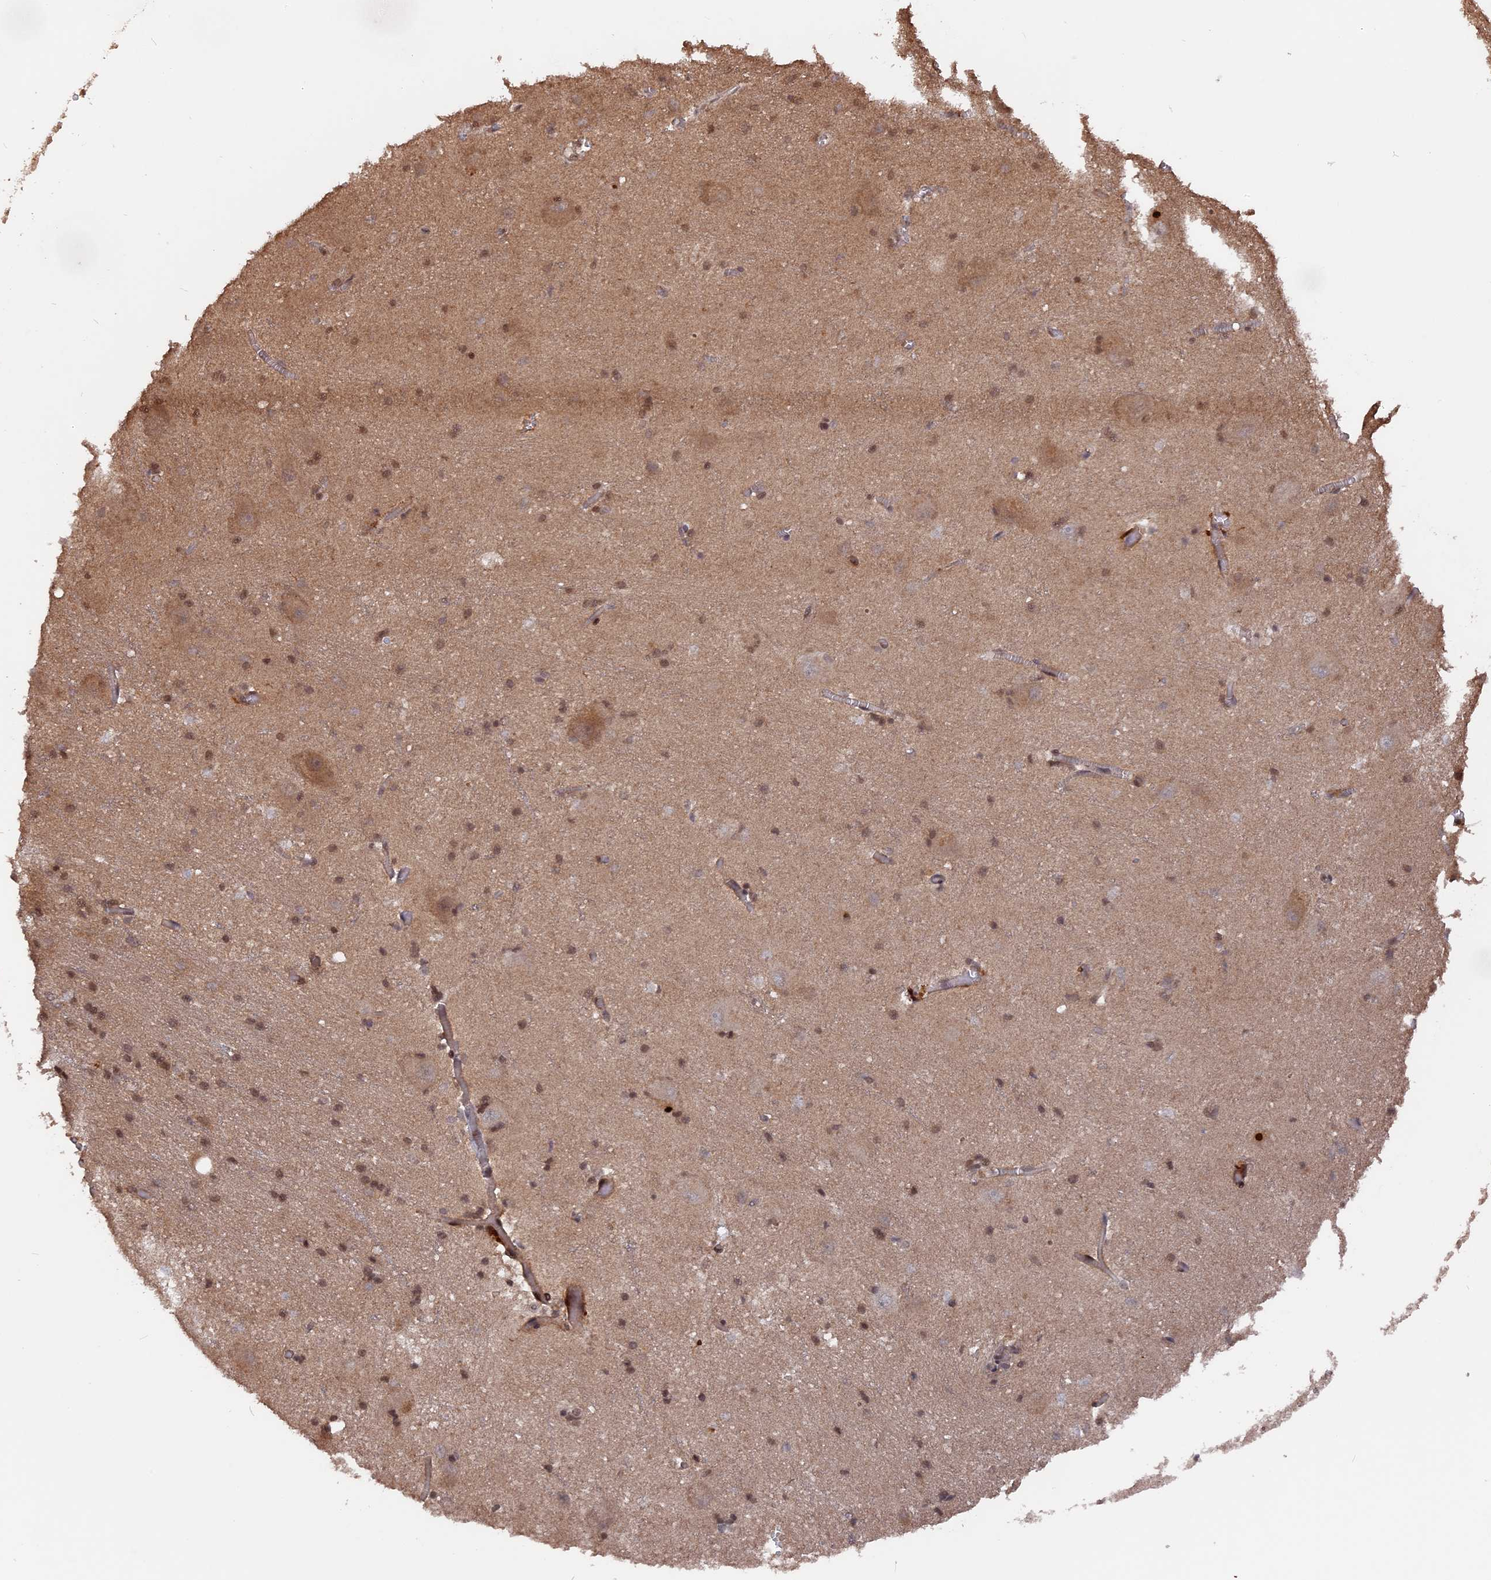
{"staining": {"intensity": "moderate", "quantity": "<25%", "location": "nuclear"}, "tissue": "caudate", "cell_type": "Glial cells", "image_type": "normal", "snomed": [{"axis": "morphology", "description": "Normal tissue, NOS"}, {"axis": "topography", "description": "Lateral ventricle wall"}], "caption": "High-power microscopy captured an immunohistochemistry (IHC) image of normal caudate, revealing moderate nuclear expression in about <25% of glial cells. The staining is performed using DAB brown chromogen to label protein expression. The nuclei are counter-stained blue using hematoxylin.", "gene": "TELO2", "patient": {"sex": "male", "age": 37}}